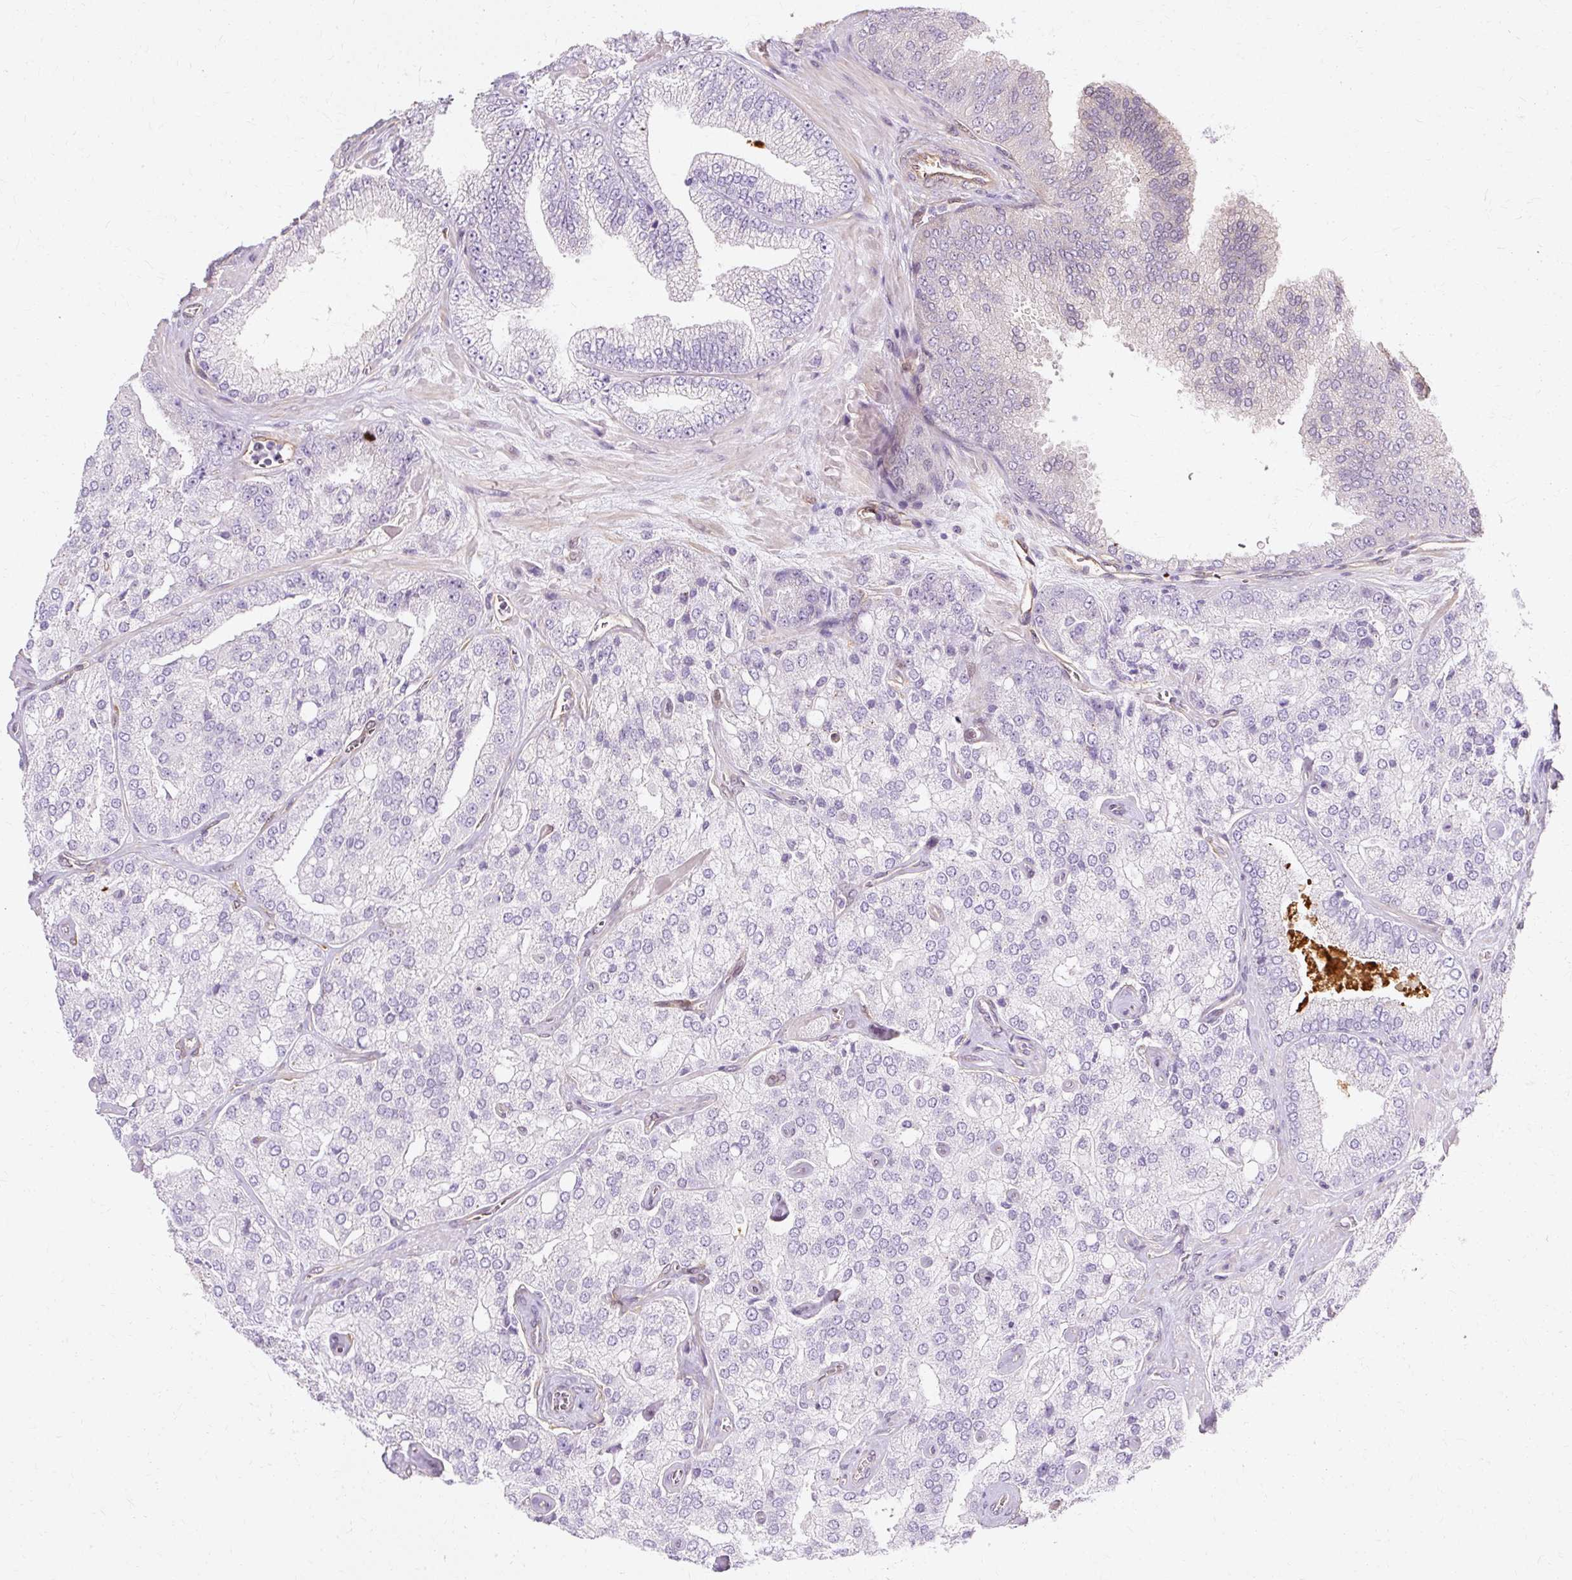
{"staining": {"intensity": "negative", "quantity": "none", "location": "none"}, "tissue": "prostate cancer", "cell_type": "Tumor cells", "image_type": "cancer", "snomed": [{"axis": "morphology", "description": "Adenocarcinoma, High grade"}, {"axis": "topography", "description": "Prostate"}], "caption": "This is a photomicrograph of immunohistochemistry (IHC) staining of prostate high-grade adenocarcinoma, which shows no positivity in tumor cells.", "gene": "CNN3", "patient": {"sex": "male", "age": 68}}